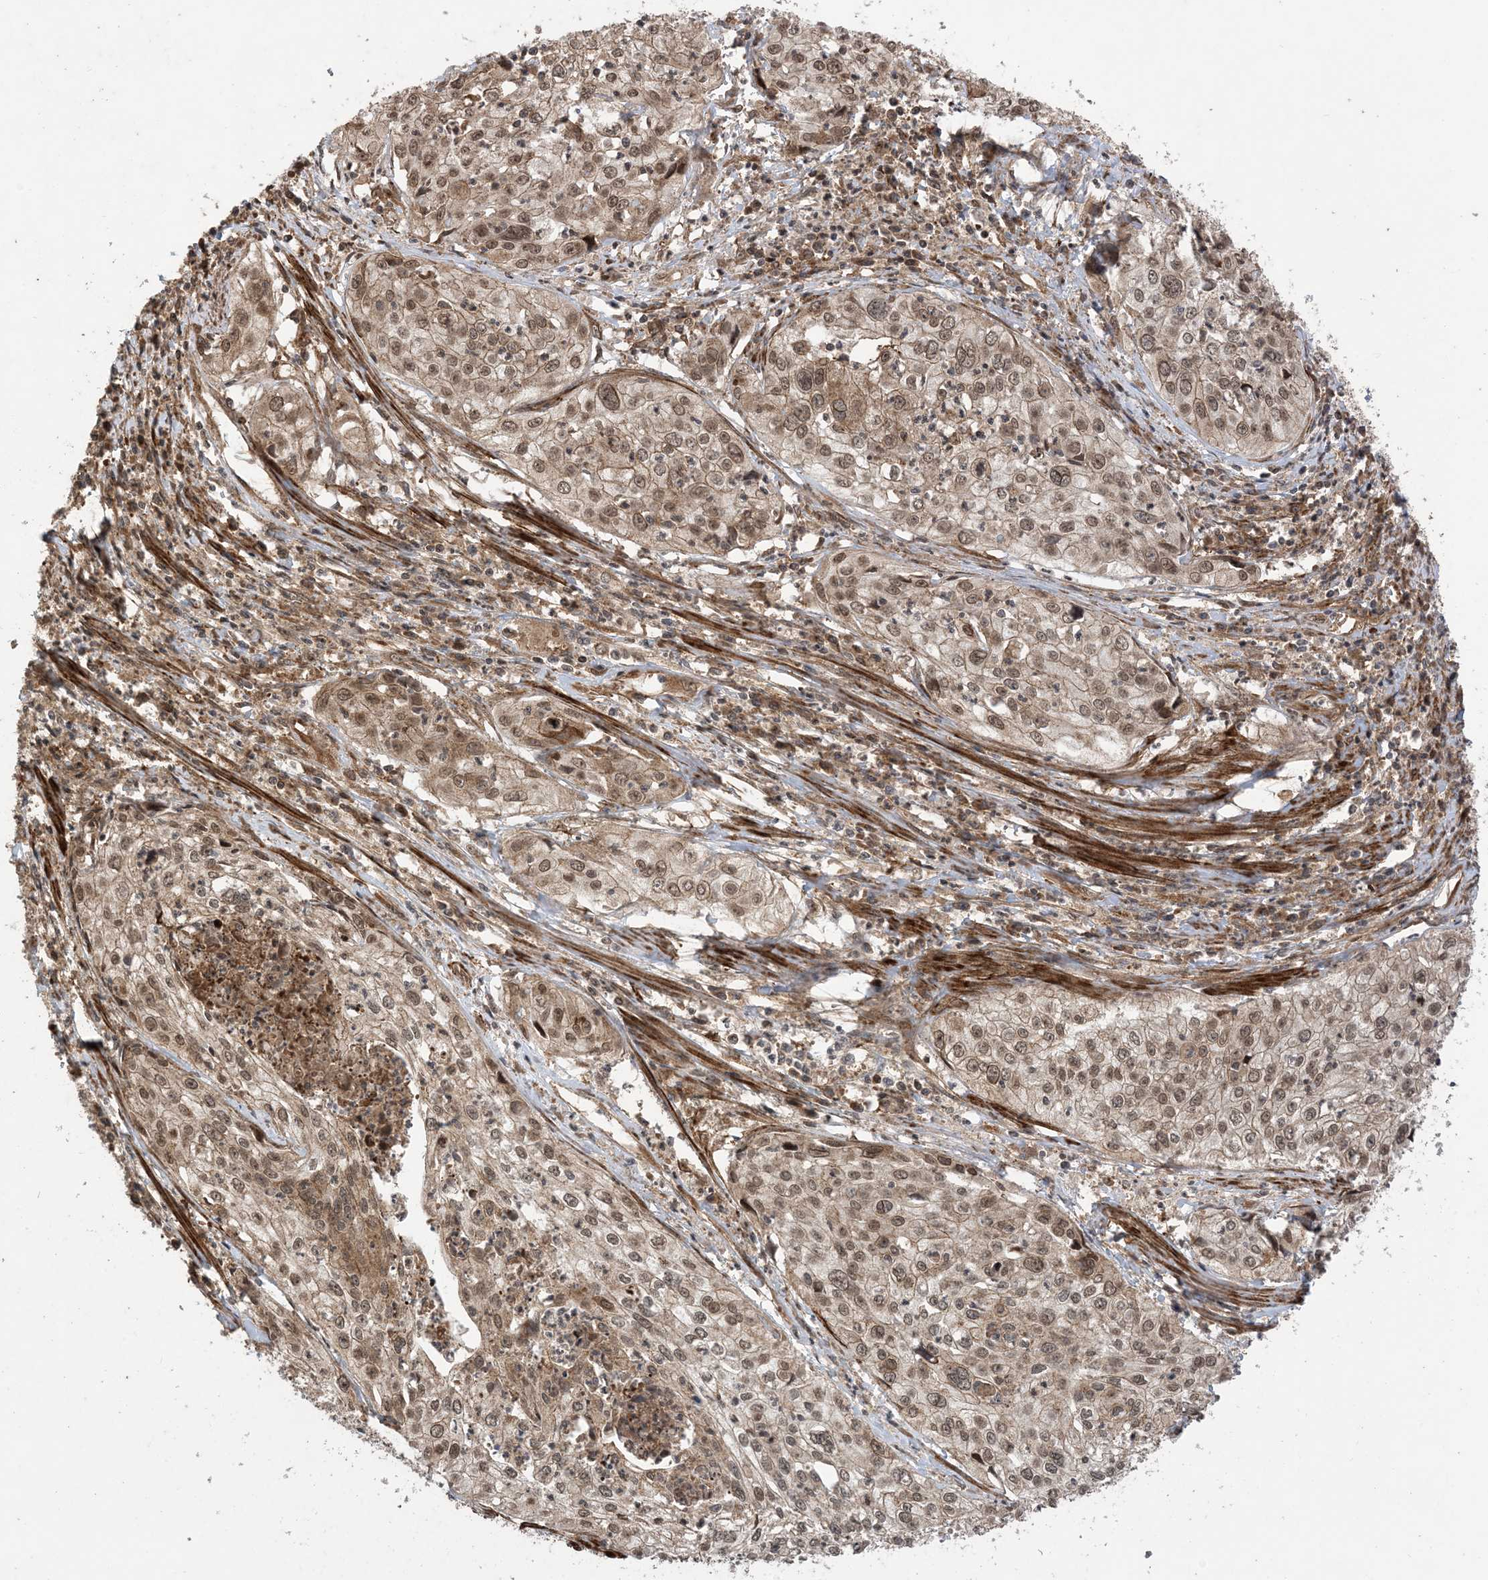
{"staining": {"intensity": "moderate", "quantity": ">75%", "location": "cytoplasmic/membranous,nuclear"}, "tissue": "cervical cancer", "cell_type": "Tumor cells", "image_type": "cancer", "snomed": [{"axis": "morphology", "description": "Squamous cell carcinoma, NOS"}, {"axis": "topography", "description": "Cervix"}], "caption": "Moderate cytoplasmic/membranous and nuclear positivity is identified in about >75% of tumor cells in cervical squamous cell carcinoma. Nuclei are stained in blue.", "gene": "ZNF511", "patient": {"sex": "female", "age": 31}}